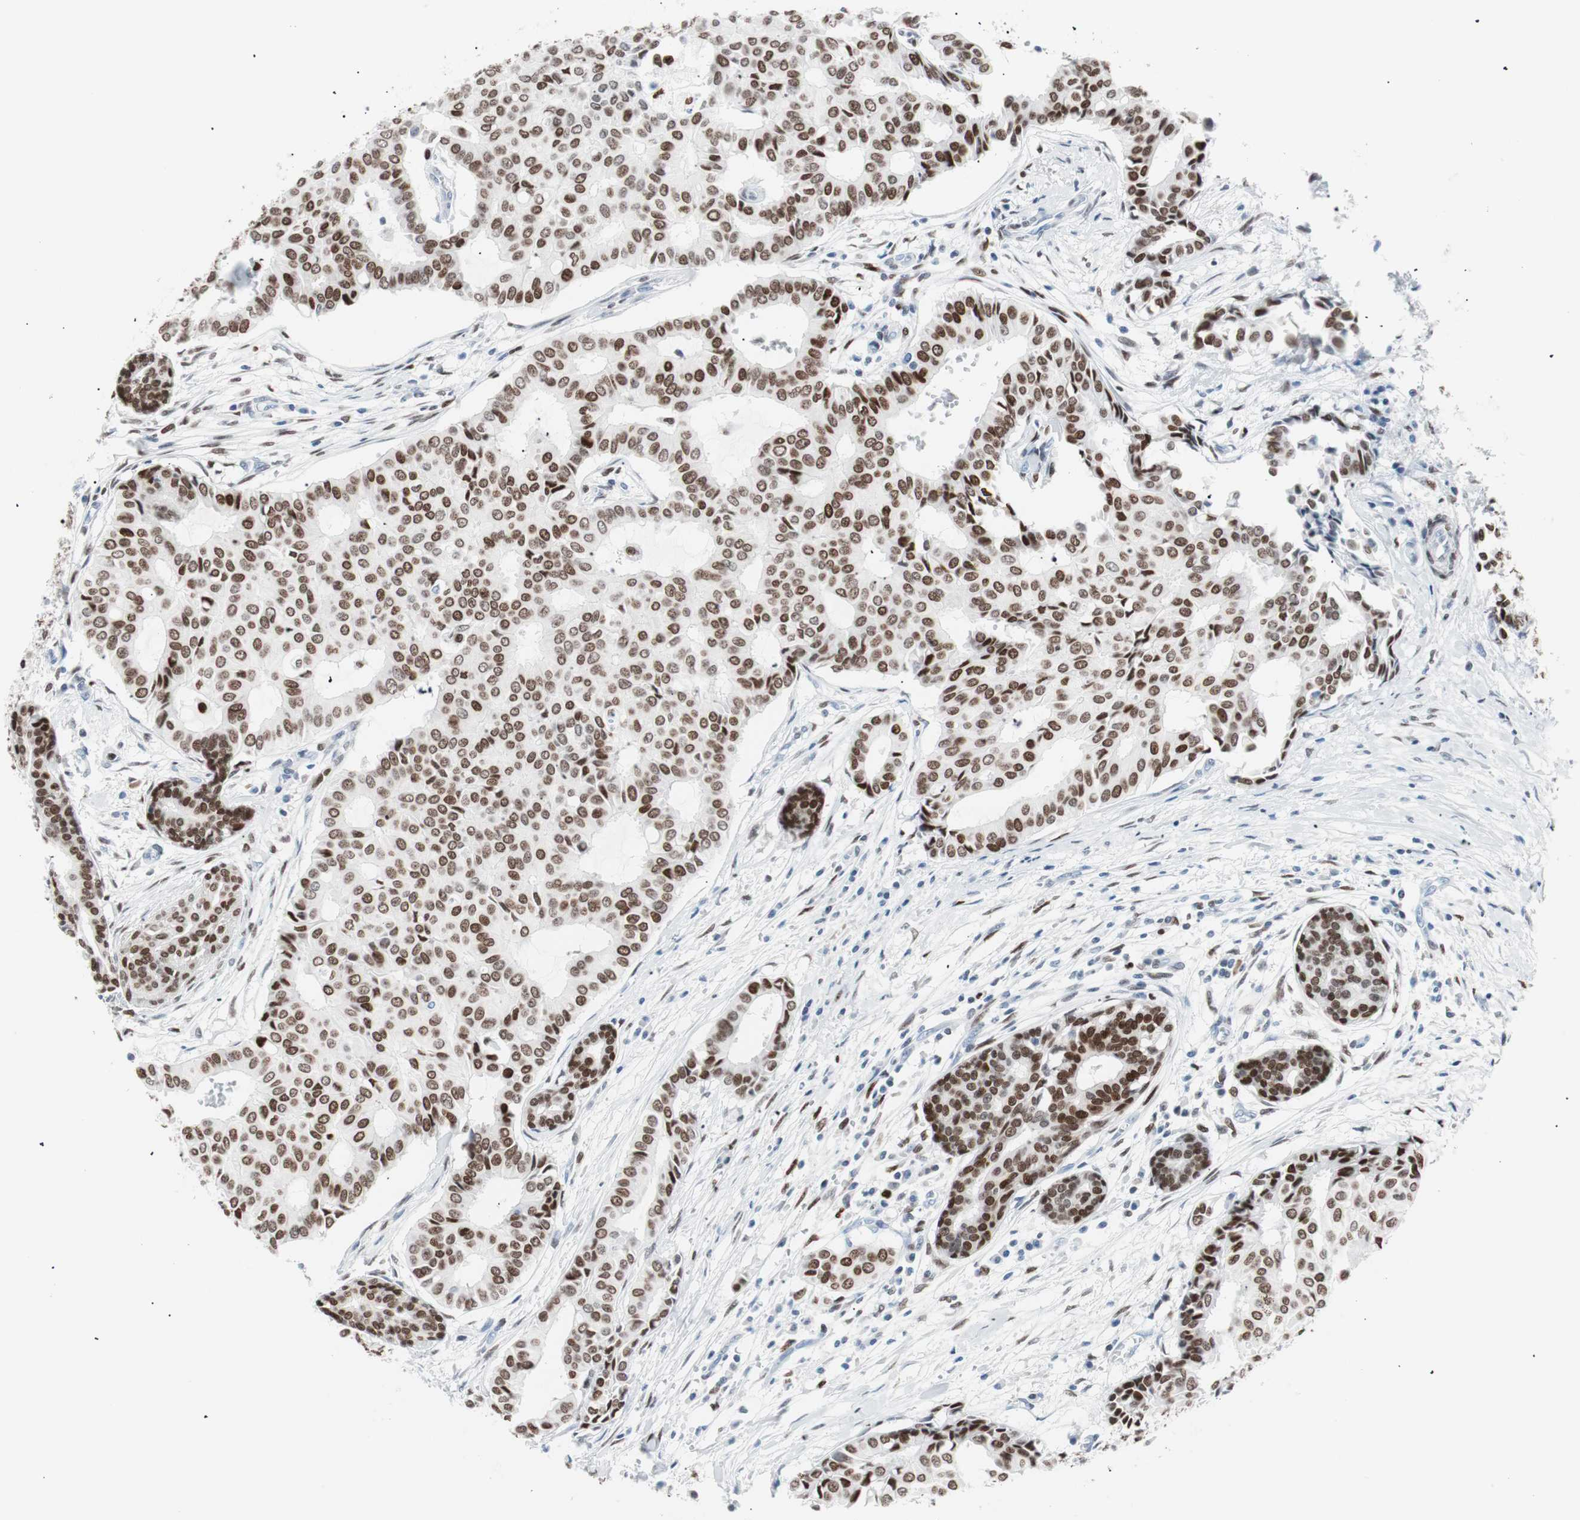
{"staining": {"intensity": "moderate", "quantity": ">75%", "location": "nuclear"}, "tissue": "head and neck cancer", "cell_type": "Tumor cells", "image_type": "cancer", "snomed": [{"axis": "morphology", "description": "Adenocarcinoma, NOS"}, {"axis": "topography", "description": "Salivary gland"}, {"axis": "topography", "description": "Head-Neck"}], "caption": "Moderate nuclear staining for a protein is present in about >75% of tumor cells of head and neck cancer using immunohistochemistry.", "gene": "CEBPB", "patient": {"sex": "female", "age": 59}}